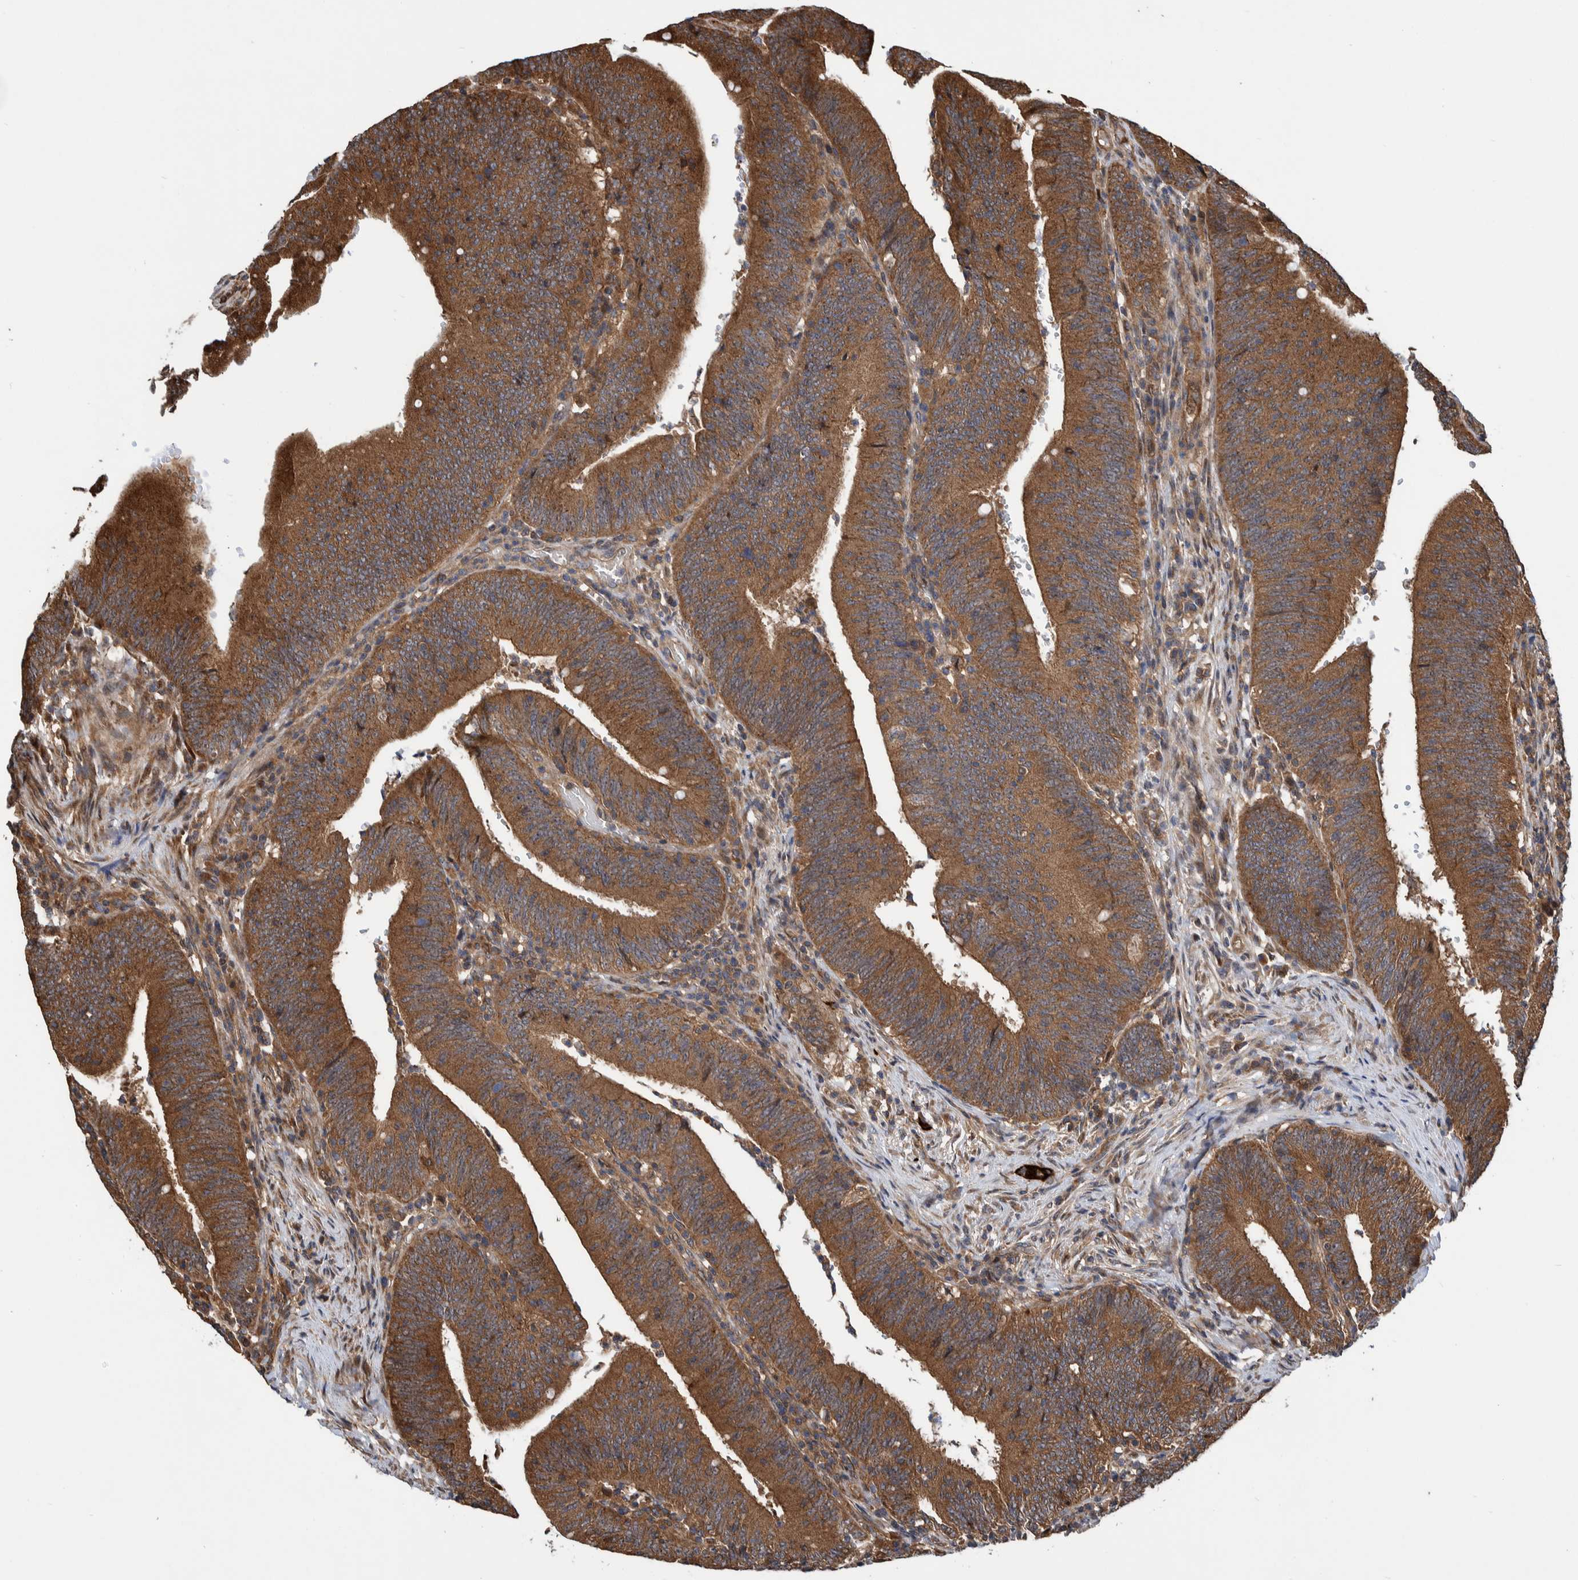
{"staining": {"intensity": "strong", "quantity": ">75%", "location": "cytoplasmic/membranous"}, "tissue": "colorectal cancer", "cell_type": "Tumor cells", "image_type": "cancer", "snomed": [{"axis": "morphology", "description": "Normal tissue, NOS"}, {"axis": "morphology", "description": "Adenocarcinoma, NOS"}, {"axis": "topography", "description": "Rectum"}], "caption": "Tumor cells demonstrate high levels of strong cytoplasmic/membranous positivity in approximately >75% of cells in human colorectal adenocarcinoma.", "gene": "CCDC57", "patient": {"sex": "female", "age": 66}}